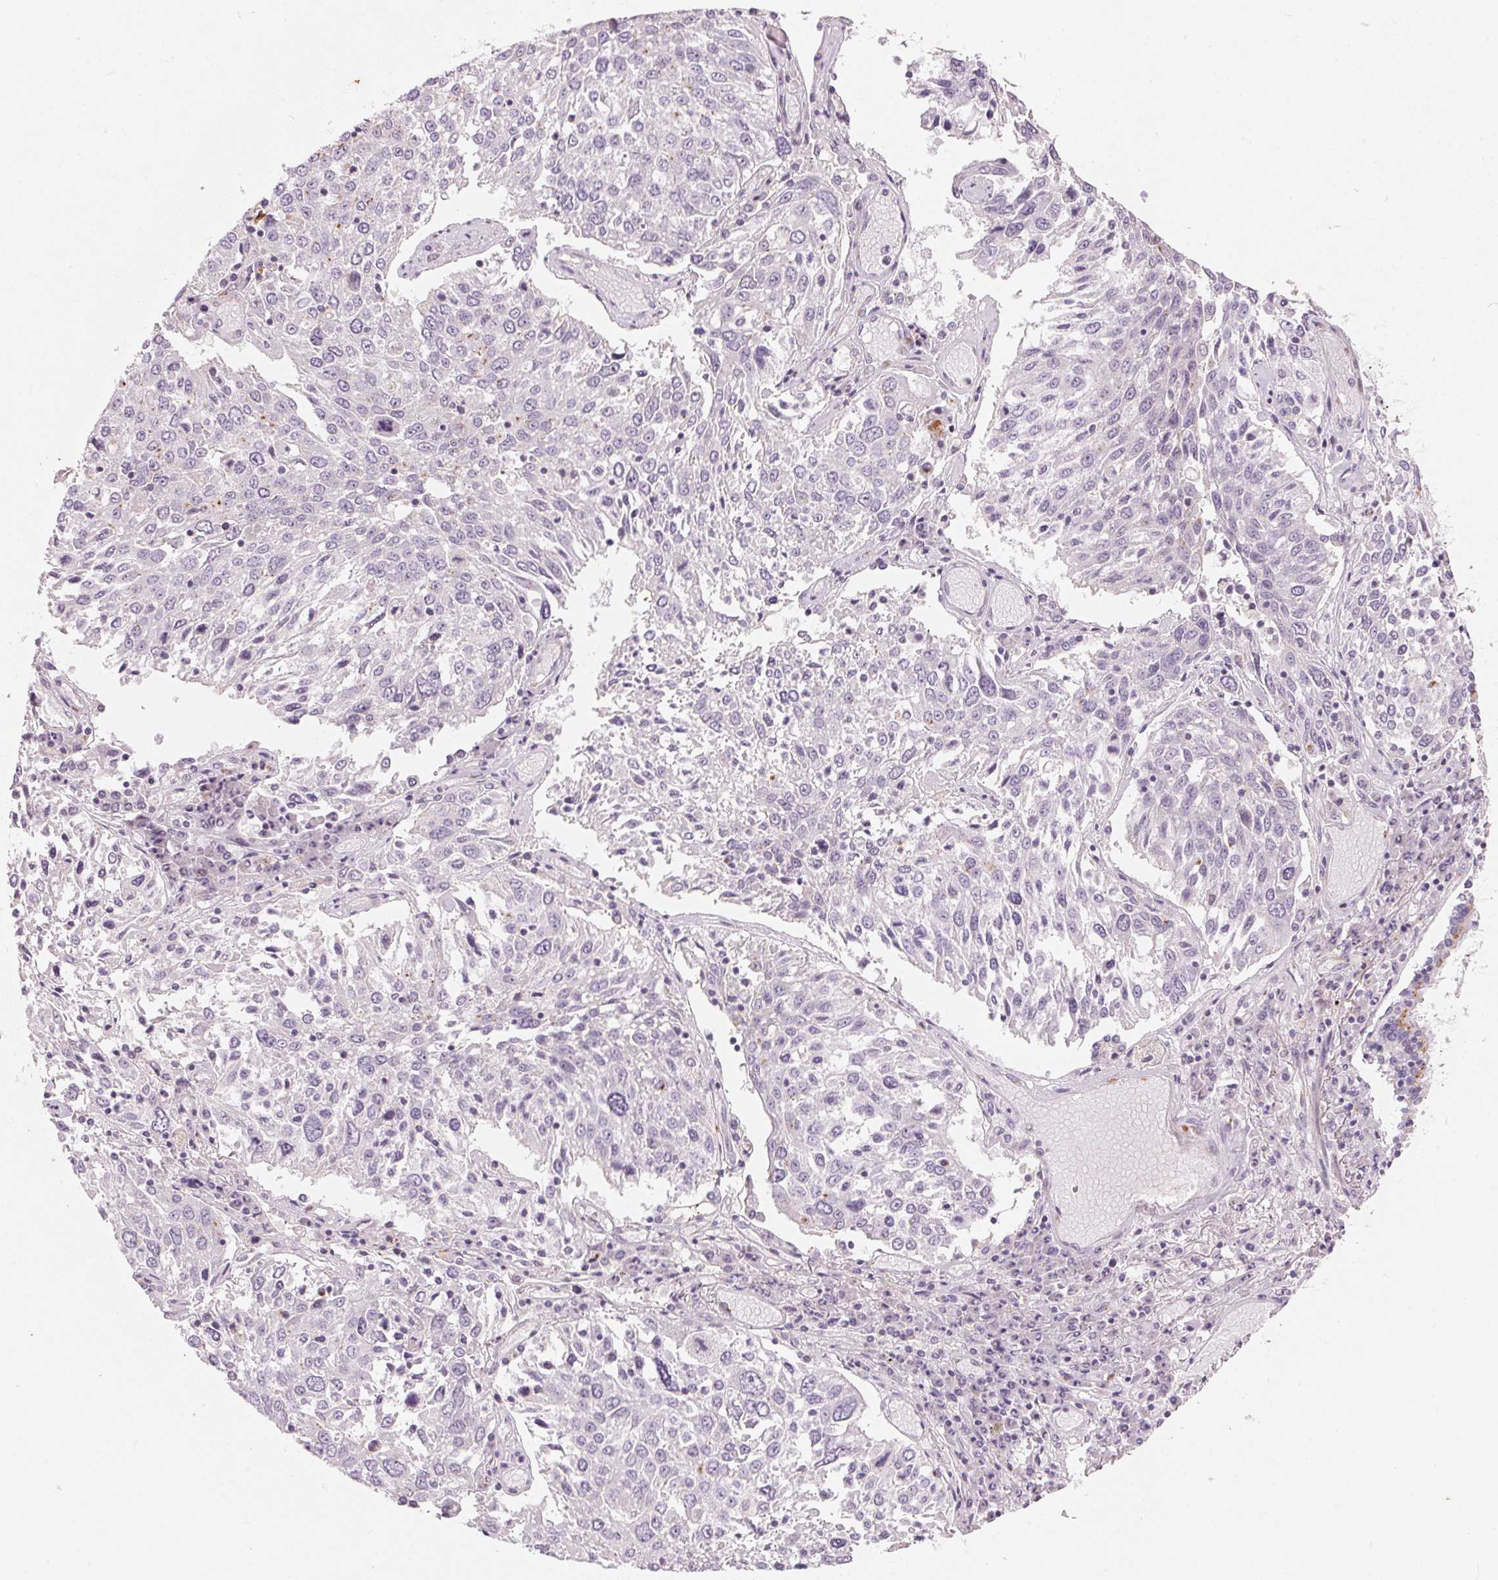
{"staining": {"intensity": "negative", "quantity": "none", "location": "none"}, "tissue": "lung cancer", "cell_type": "Tumor cells", "image_type": "cancer", "snomed": [{"axis": "morphology", "description": "Squamous cell carcinoma, NOS"}, {"axis": "topography", "description": "Lung"}], "caption": "Immunohistochemical staining of lung cancer displays no significant positivity in tumor cells.", "gene": "DRAM2", "patient": {"sex": "male", "age": 65}}